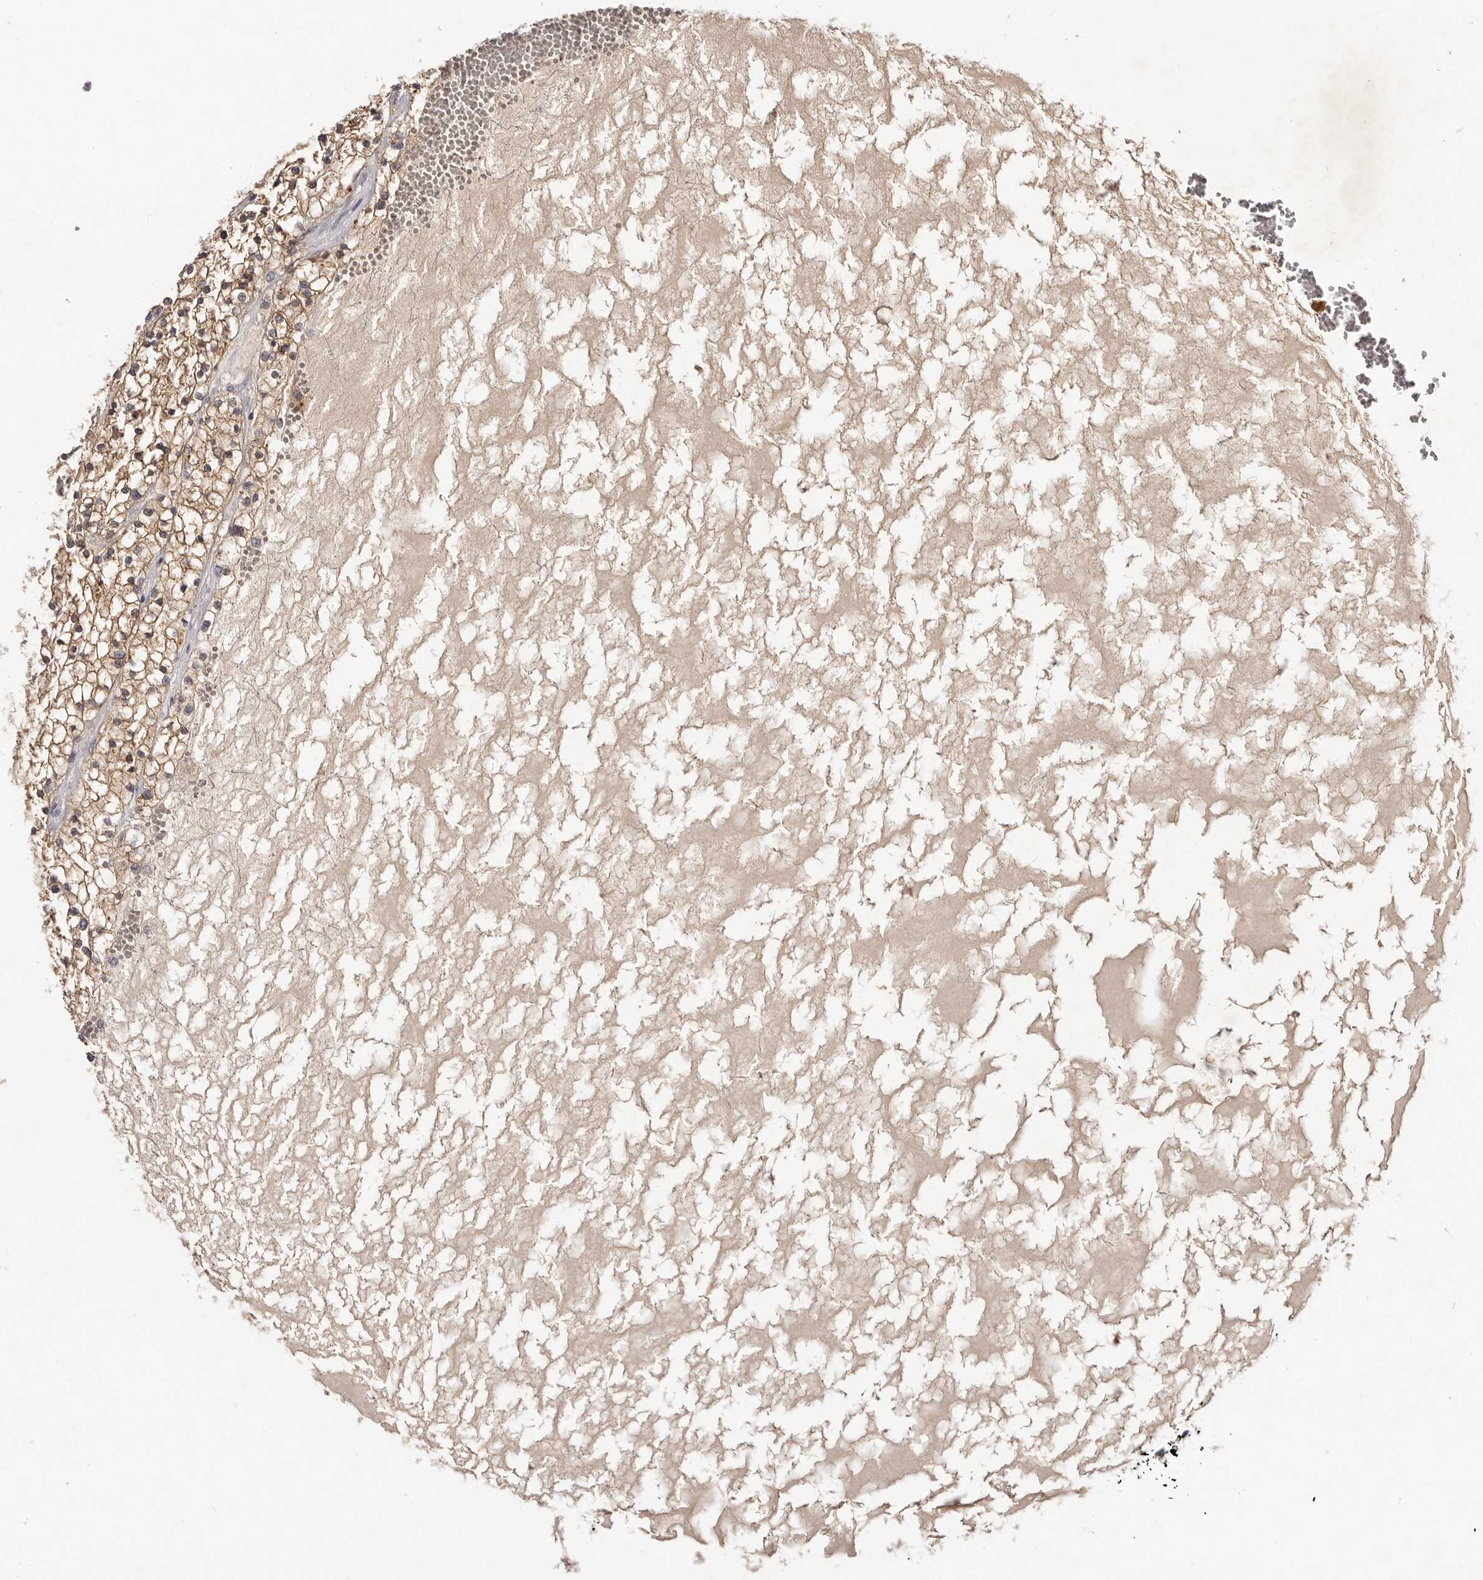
{"staining": {"intensity": "moderate", "quantity": ">75%", "location": "cytoplasmic/membranous"}, "tissue": "renal cancer", "cell_type": "Tumor cells", "image_type": "cancer", "snomed": [{"axis": "morphology", "description": "Normal tissue, NOS"}, {"axis": "morphology", "description": "Adenocarcinoma, NOS"}, {"axis": "topography", "description": "Kidney"}], "caption": "About >75% of tumor cells in human renal adenocarcinoma exhibit moderate cytoplasmic/membranous protein positivity as visualized by brown immunohistochemical staining.", "gene": "SCUBE2", "patient": {"sex": "male", "age": 68}}